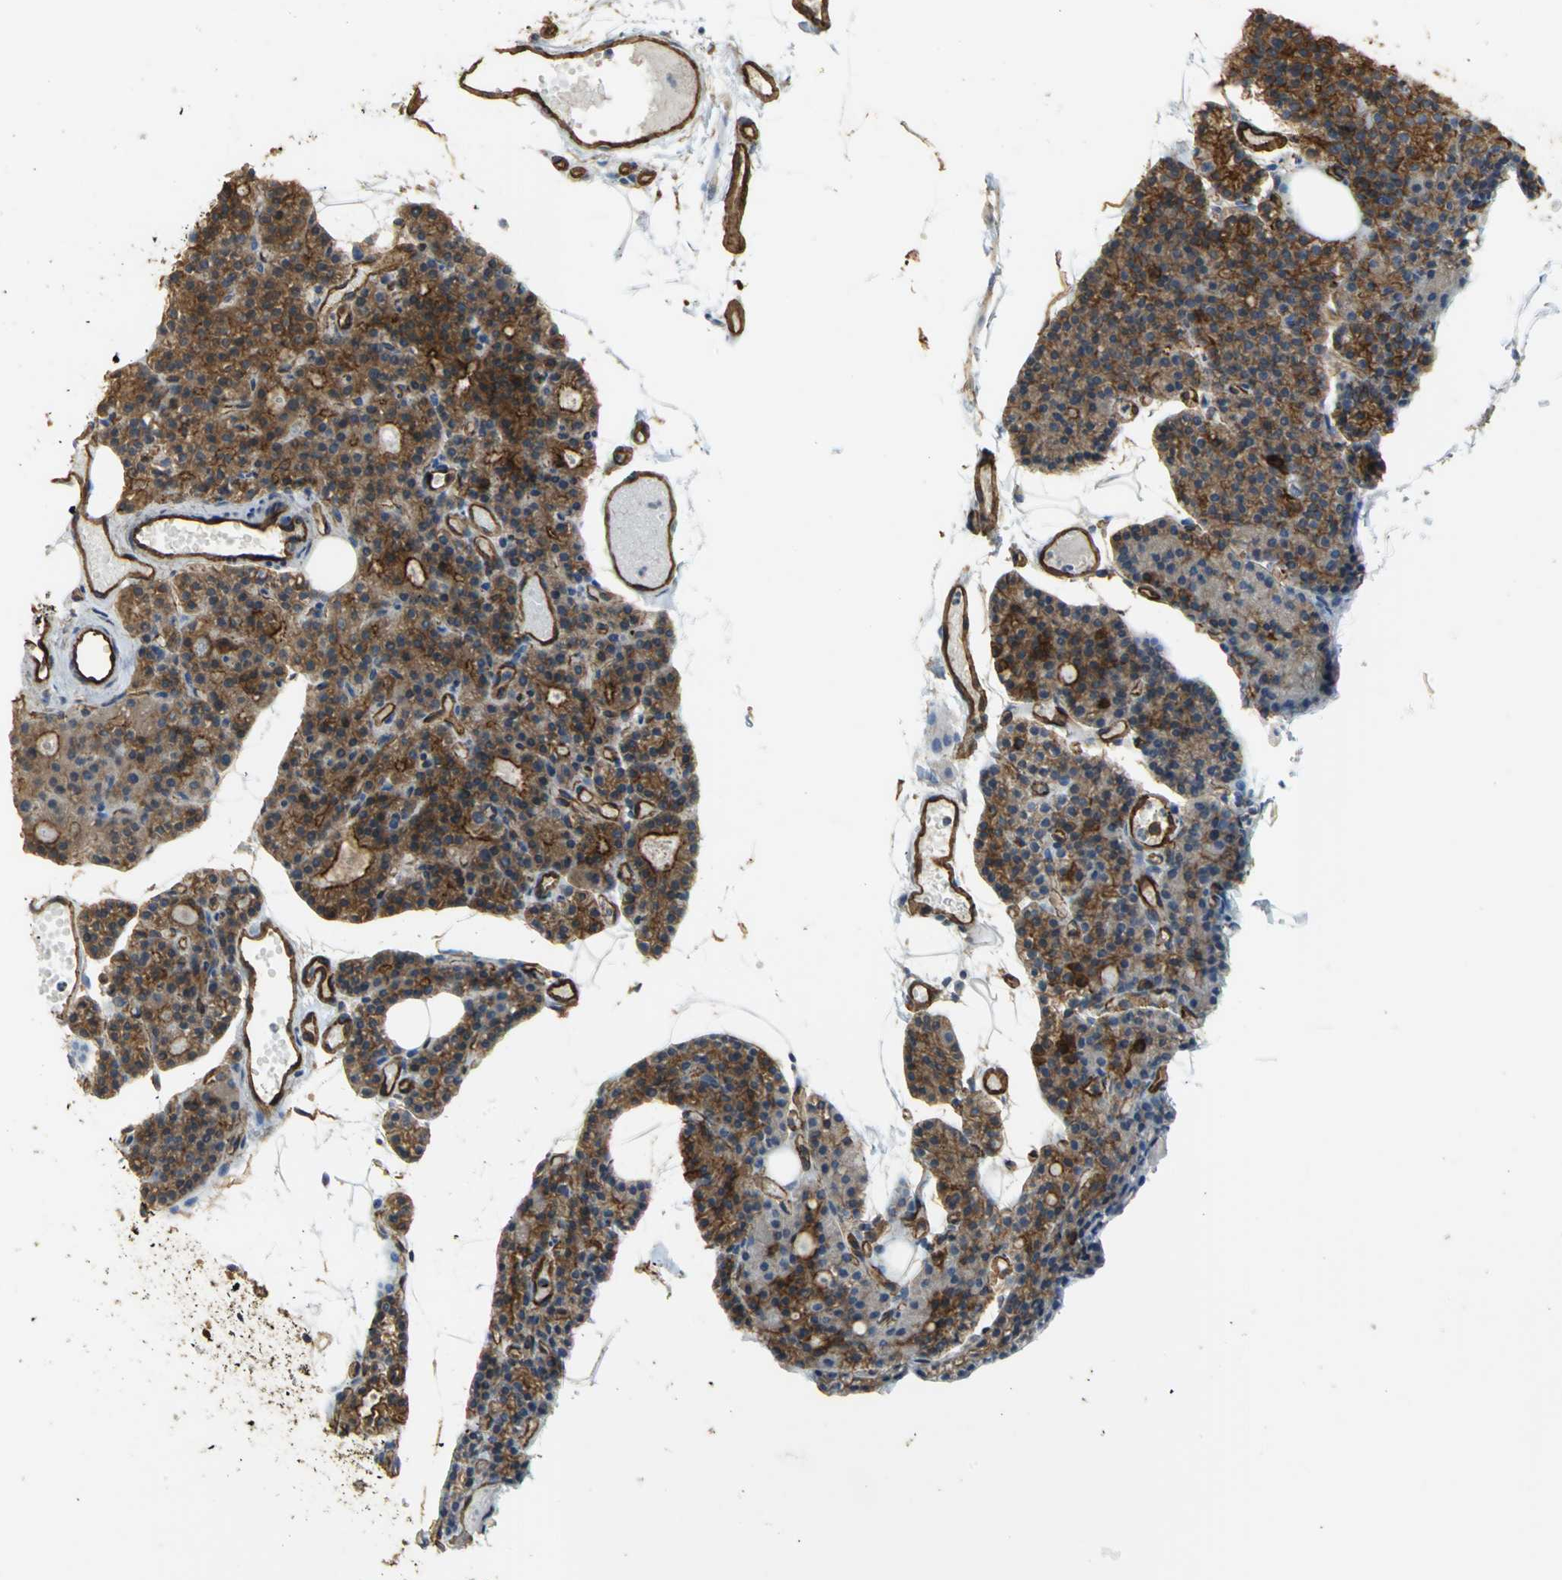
{"staining": {"intensity": "strong", "quantity": ">75%", "location": "cytoplasmic/membranous"}, "tissue": "parathyroid gland", "cell_type": "Glandular cells", "image_type": "normal", "snomed": [{"axis": "morphology", "description": "Normal tissue, NOS"}, {"axis": "topography", "description": "Parathyroid gland"}], "caption": "High-power microscopy captured an immunohistochemistry image of benign parathyroid gland, revealing strong cytoplasmic/membranous positivity in about >75% of glandular cells.", "gene": "FLNB", "patient": {"sex": "female", "age": 60}}